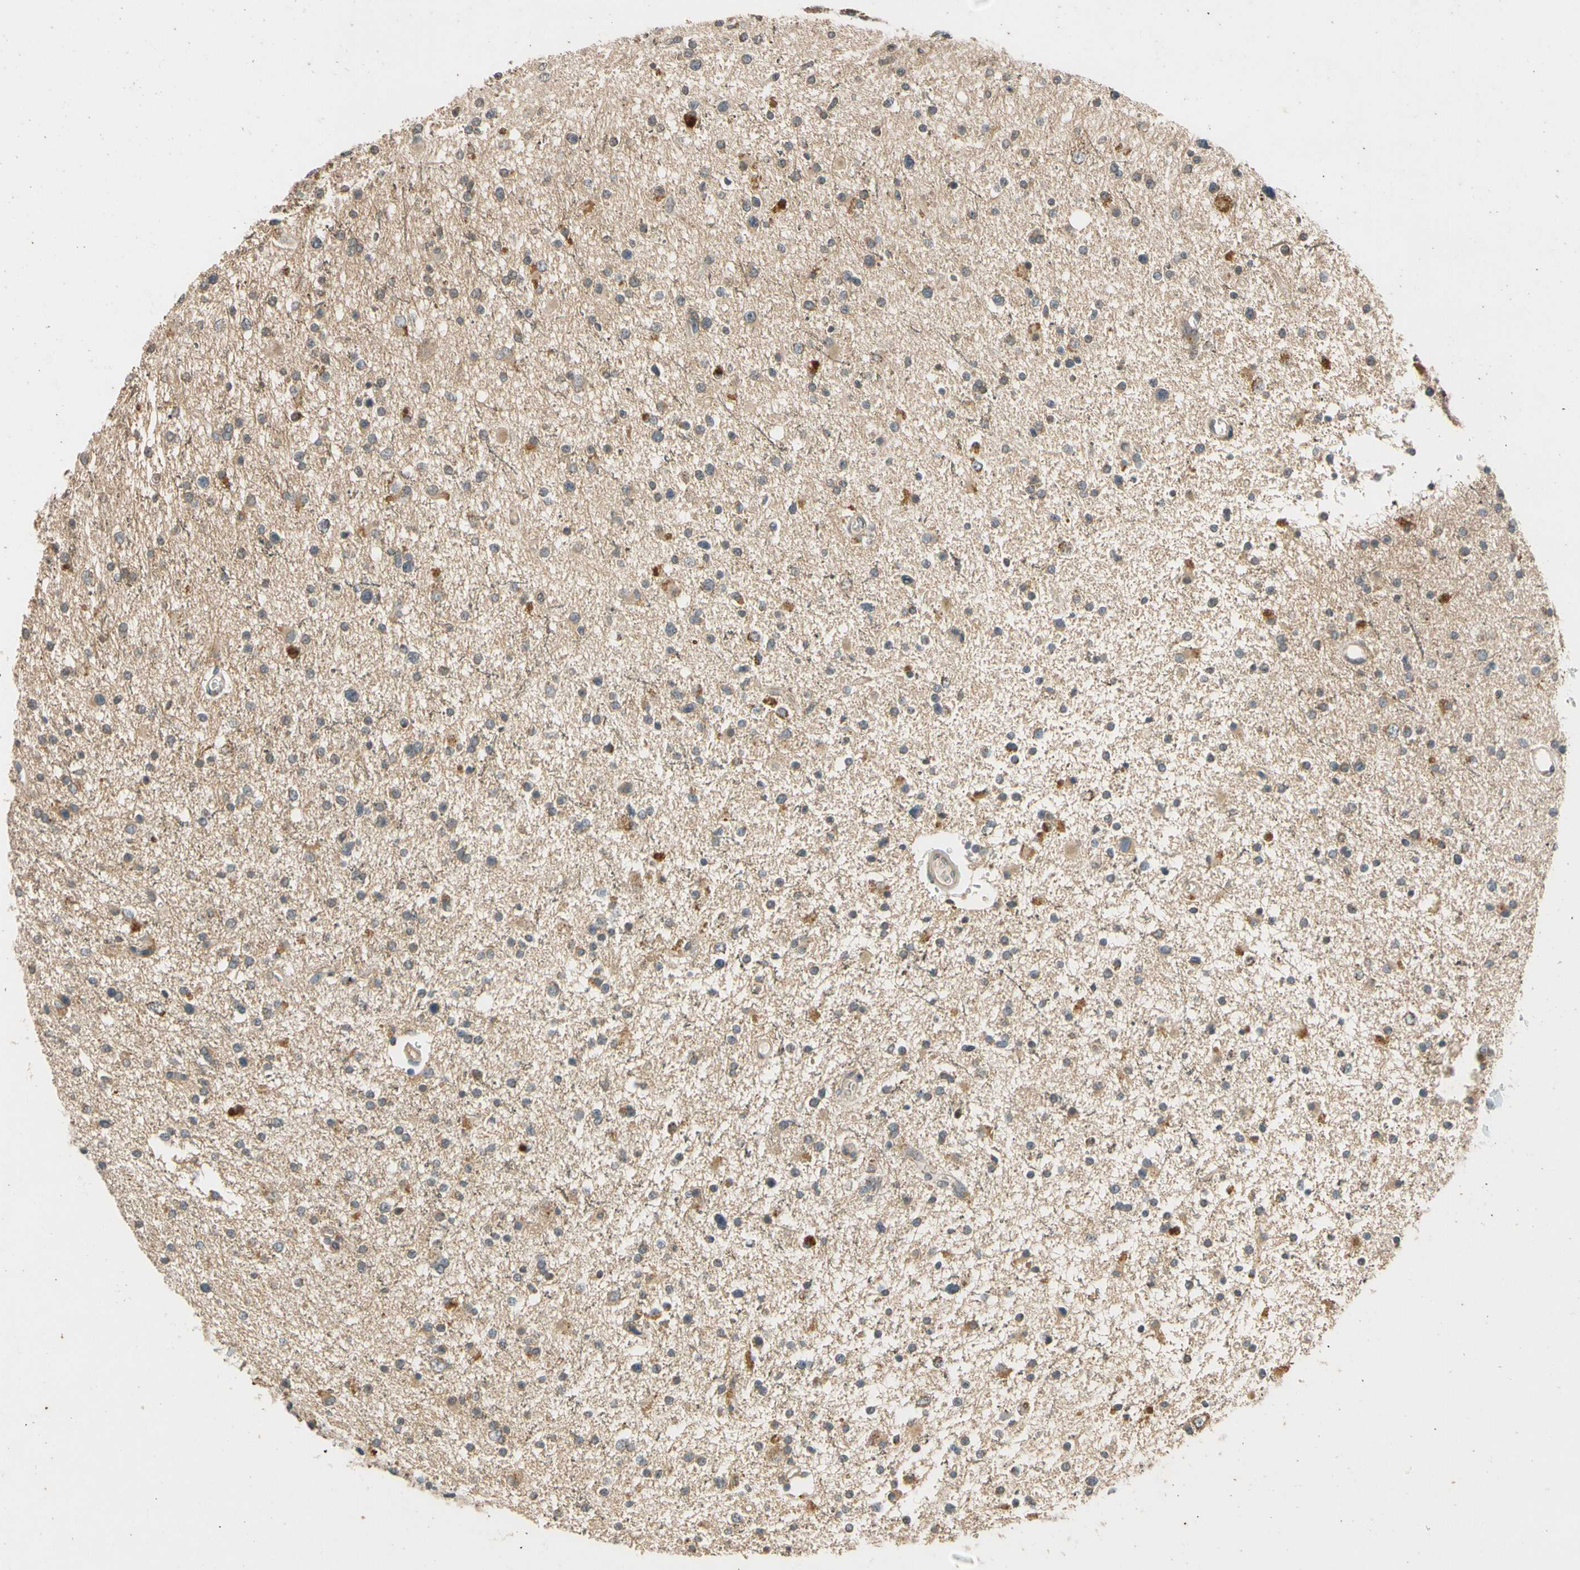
{"staining": {"intensity": "moderate", "quantity": "<25%", "location": "cytoplasmic/membranous"}, "tissue": "glioma", "cell_type": "Tumor cells", "image_type": "cancer", "snomed": [{"axis": "morphology", "description": "Glioma, malignant, High grade"}, {"axis": "topography", "description": "Brain"}], "caption": "High-magnification brightfield microscopy of glioma stained with DAB (3,3'-diaminobenzidine) (brown) and counterstained with hematoxylin (blue). tumor cells exhibit moderate cytoplasmic/membranous positivity is appreciated in approximately<25% of cells.", "gene": "ATP2C1", "patient": {"sex": "male", "age": 33}}